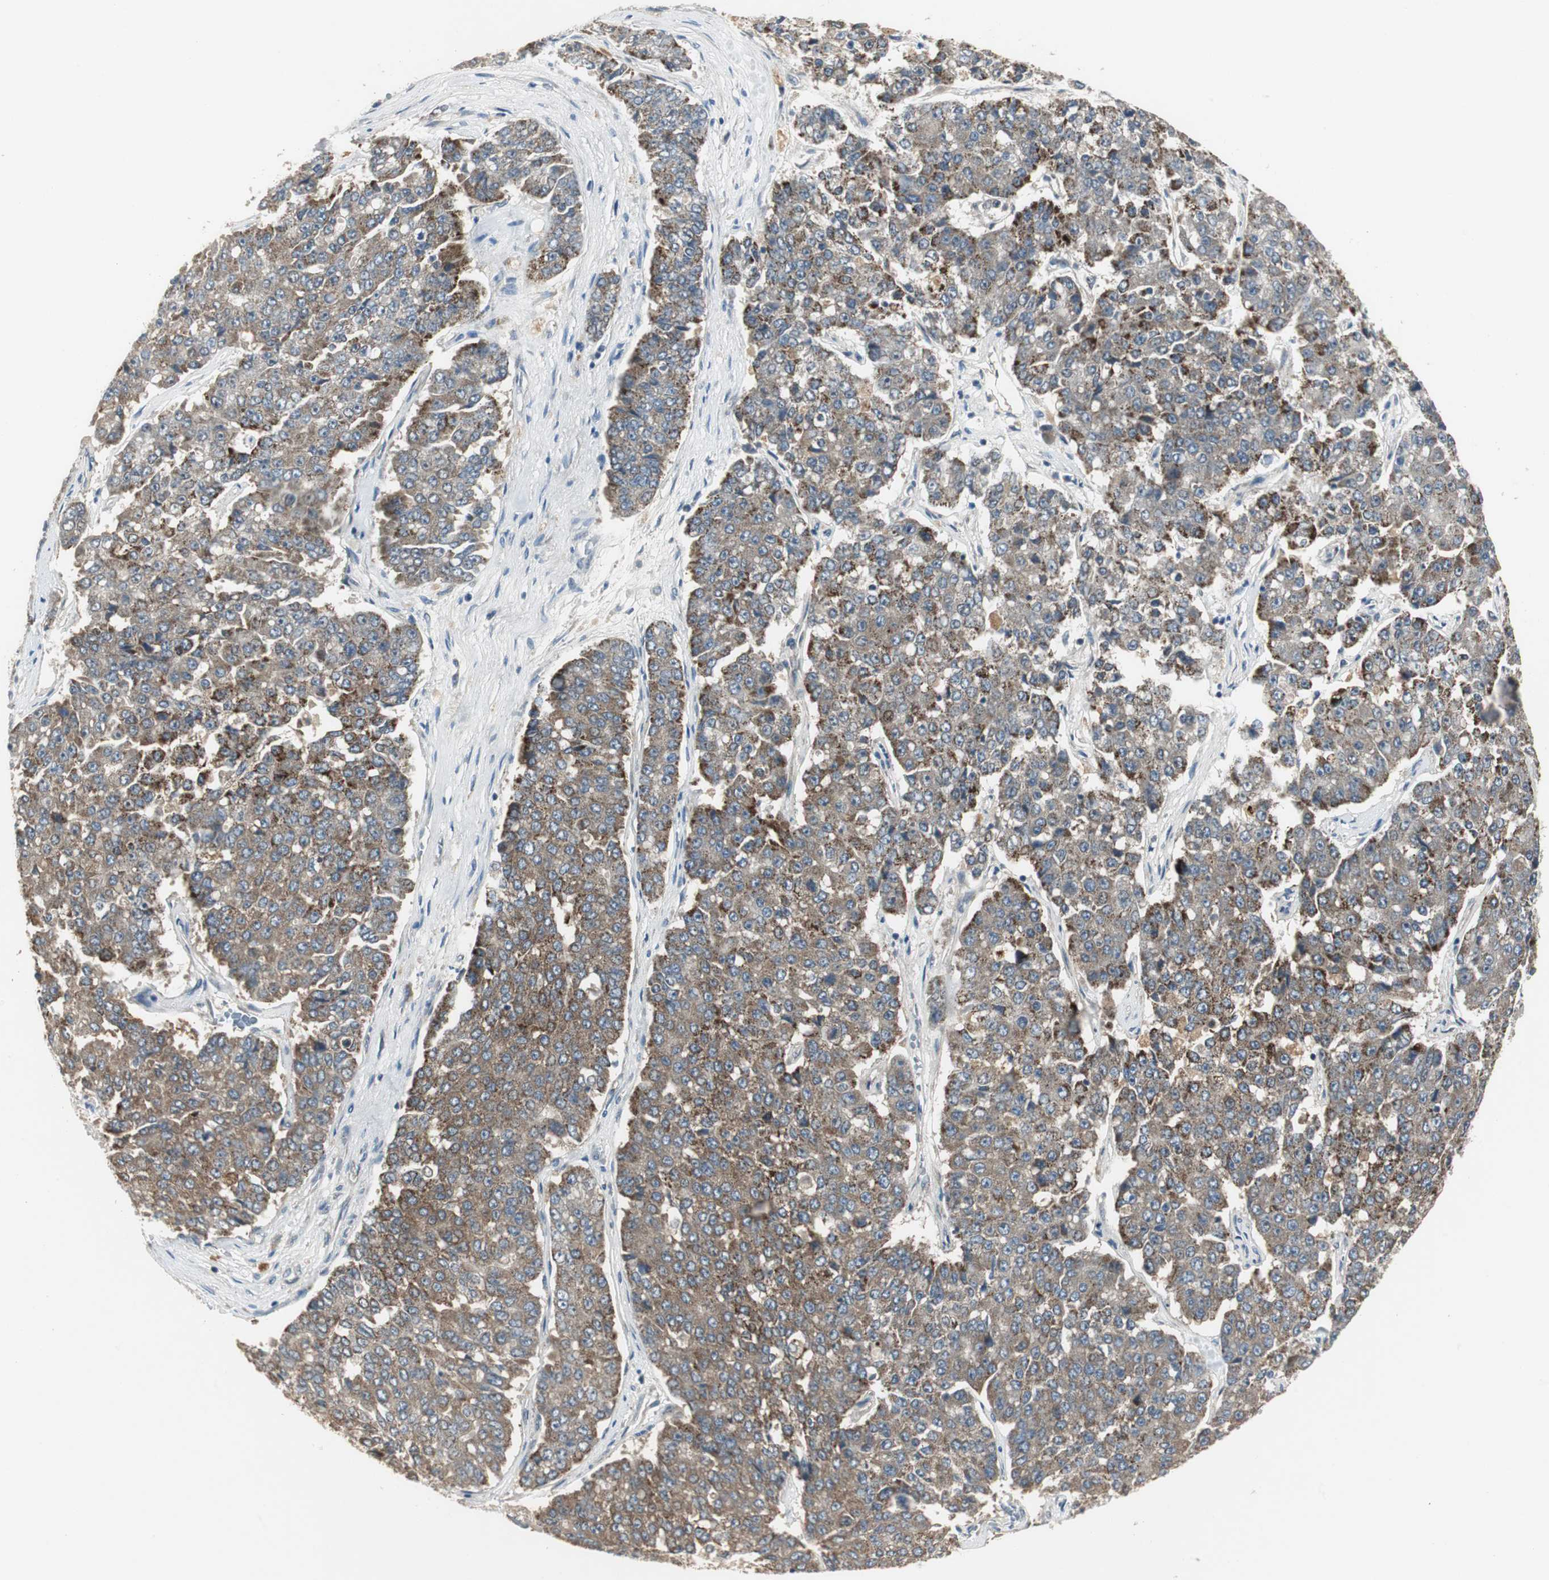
{"staining": {"intensity": "moderate", "quantity": ">75%", "location": "cytoplasmic/membranous"}, "tissue": "pancreatic cancer", "cell_type": "Tumor cells", "image_type": "cancer", "snomed": [{"axis": "morphology", "description": "Adenocarcinoma, NOS"}, {"axis": "topography", "description": "Pancreas"}], "caption": "A medium amount of moderate cytoplasmic/membranous expression is identified in approximately >75% of tumor cells in pancreatic cancer (adenocarcinoma) tissue.", "gene": "MYT1", "patient": {"sex": "male", "age": 50}}